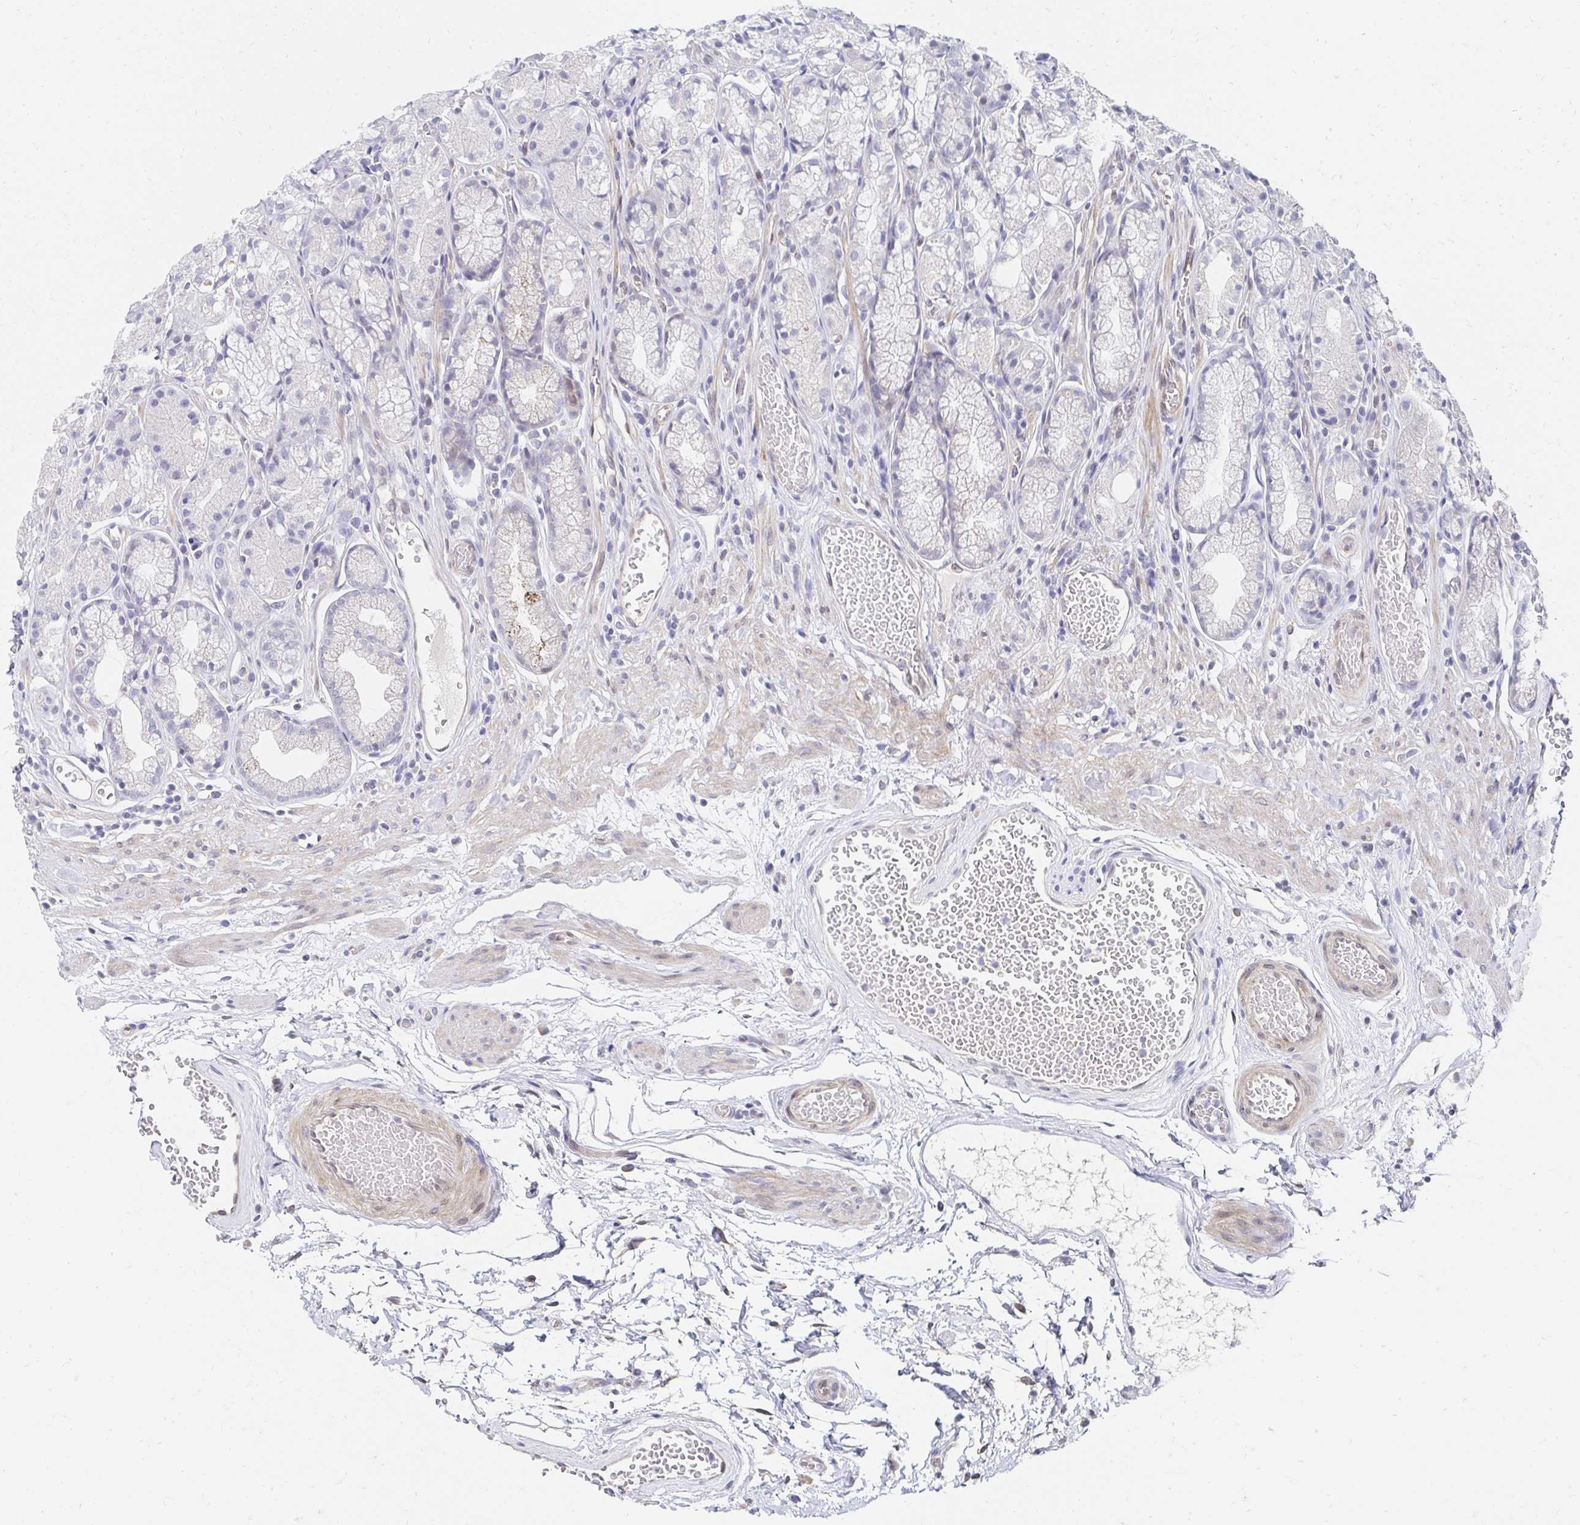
{"staining": {"intensity": "negative", "quantity": "none", "location": "none"}, "tissue": "stomach", "cell_type": "Glandular cells", "image_type": "normal", "snomed": [{"axis": "morphology", "description": "Normal tissue, NOS"}, {"axis": "topography", "description": "Smooth muscle"}, {"axis": "topography", "description": "Stomach"}], "caption": "The IHC micrograph has no significant staining in glandular cells of stomach.", "gene": "AKAP14", "patient": {"sex": "male", "age": 70}}